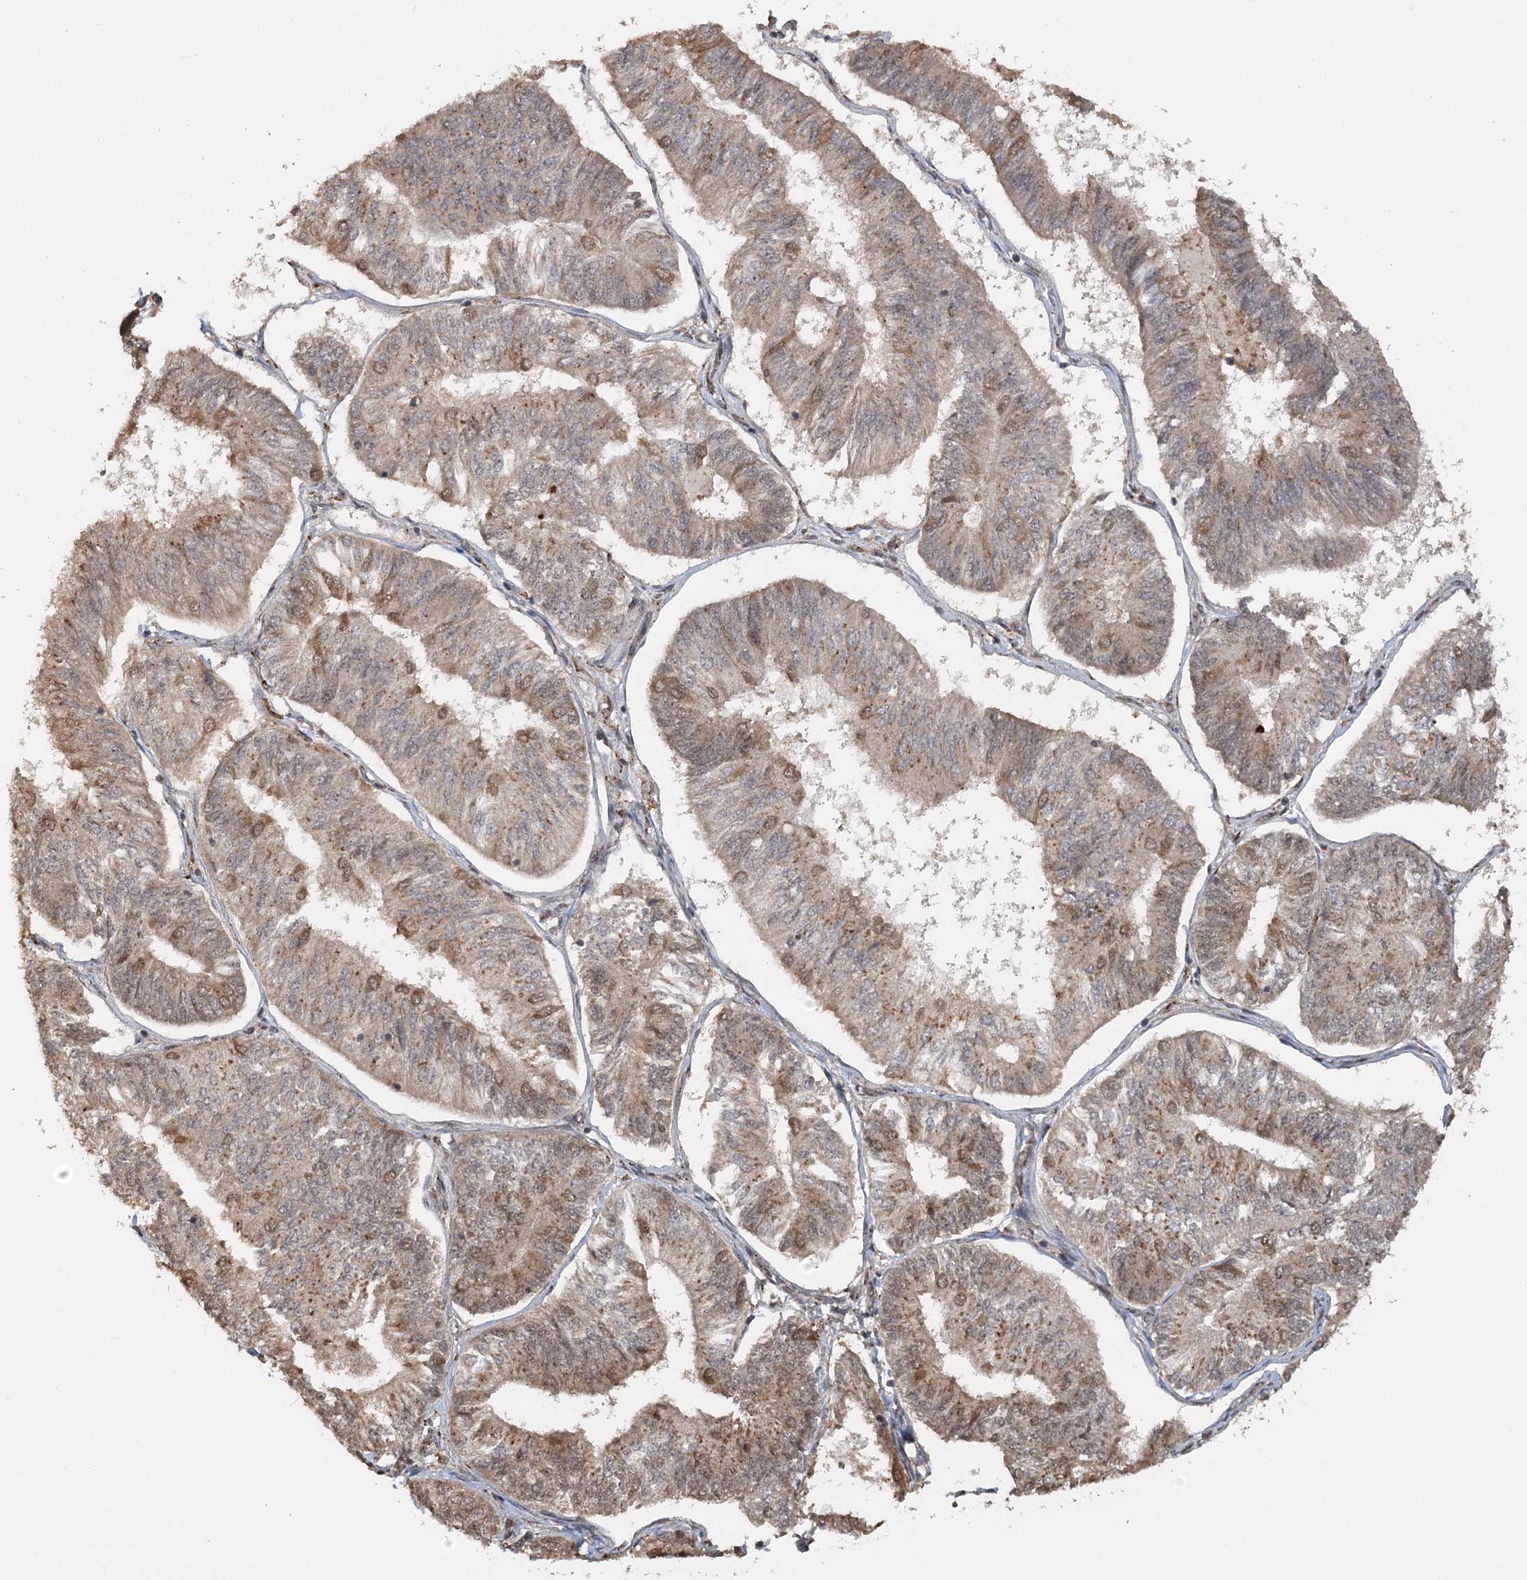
{"staining": {"intensity": "moderate", "quantity": "25%-75%", "location": "cytoplasmic/membranous,nuclear"}, "tissue": "endometrial cancer", "cell_type": "Tumor cells", "image_type": "cancer", "snomed": [{"axis": "morphology", "description": "Adenocarcinoma, NOS"}, {"axis": "topography", "description": "Endometrium"}], "caption": "Immunohistochemistry (IHC) (DAB) staining of endometrial cancer demonstrates moderate cytoplasmic/membranous and nuclear protein staining in about 25%-75% of tumor cells.", "gene": "TSHZ2", "patient": {"sex": "female", "age": 58}}